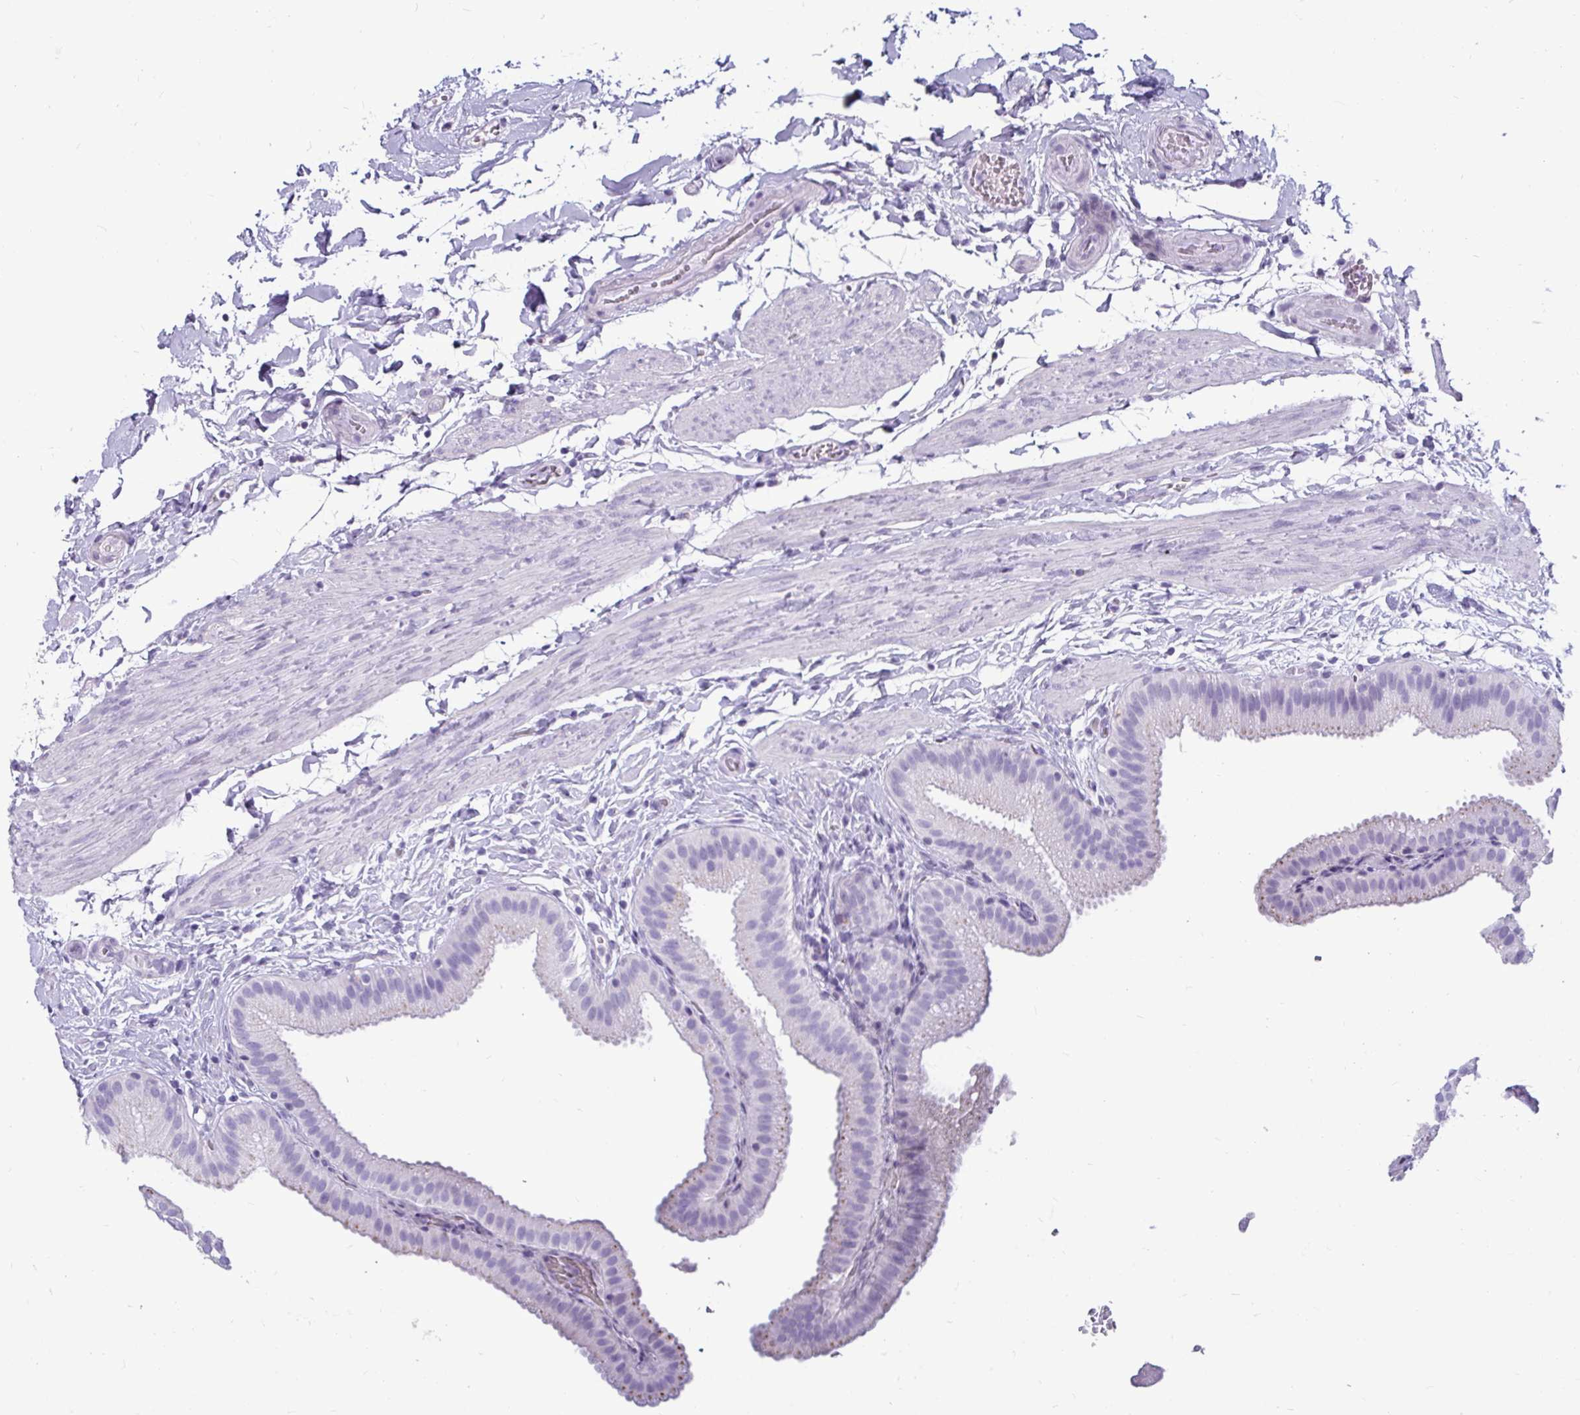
{"staining": {"intensity": "moderate", "quantity": "<25%", "location": "cytoplasmic/membranous"}, "tissue": "gallbladder", "cell_type": "Glandular cells", "image_type": "normal", "snomed": [{"axis": "morphology", "description": "Normal tissue, NOS"}, {"axis": "topography", "description": "Gallbladder"}], "caption": "Immunohistochemical staining of normal human gallbladder displays low levels of moderate cytoplasmic/membranous staining in about <25% of glandular cells.", "gene": "CTSZ", "patient": {"sex": "female", "age": 63}}